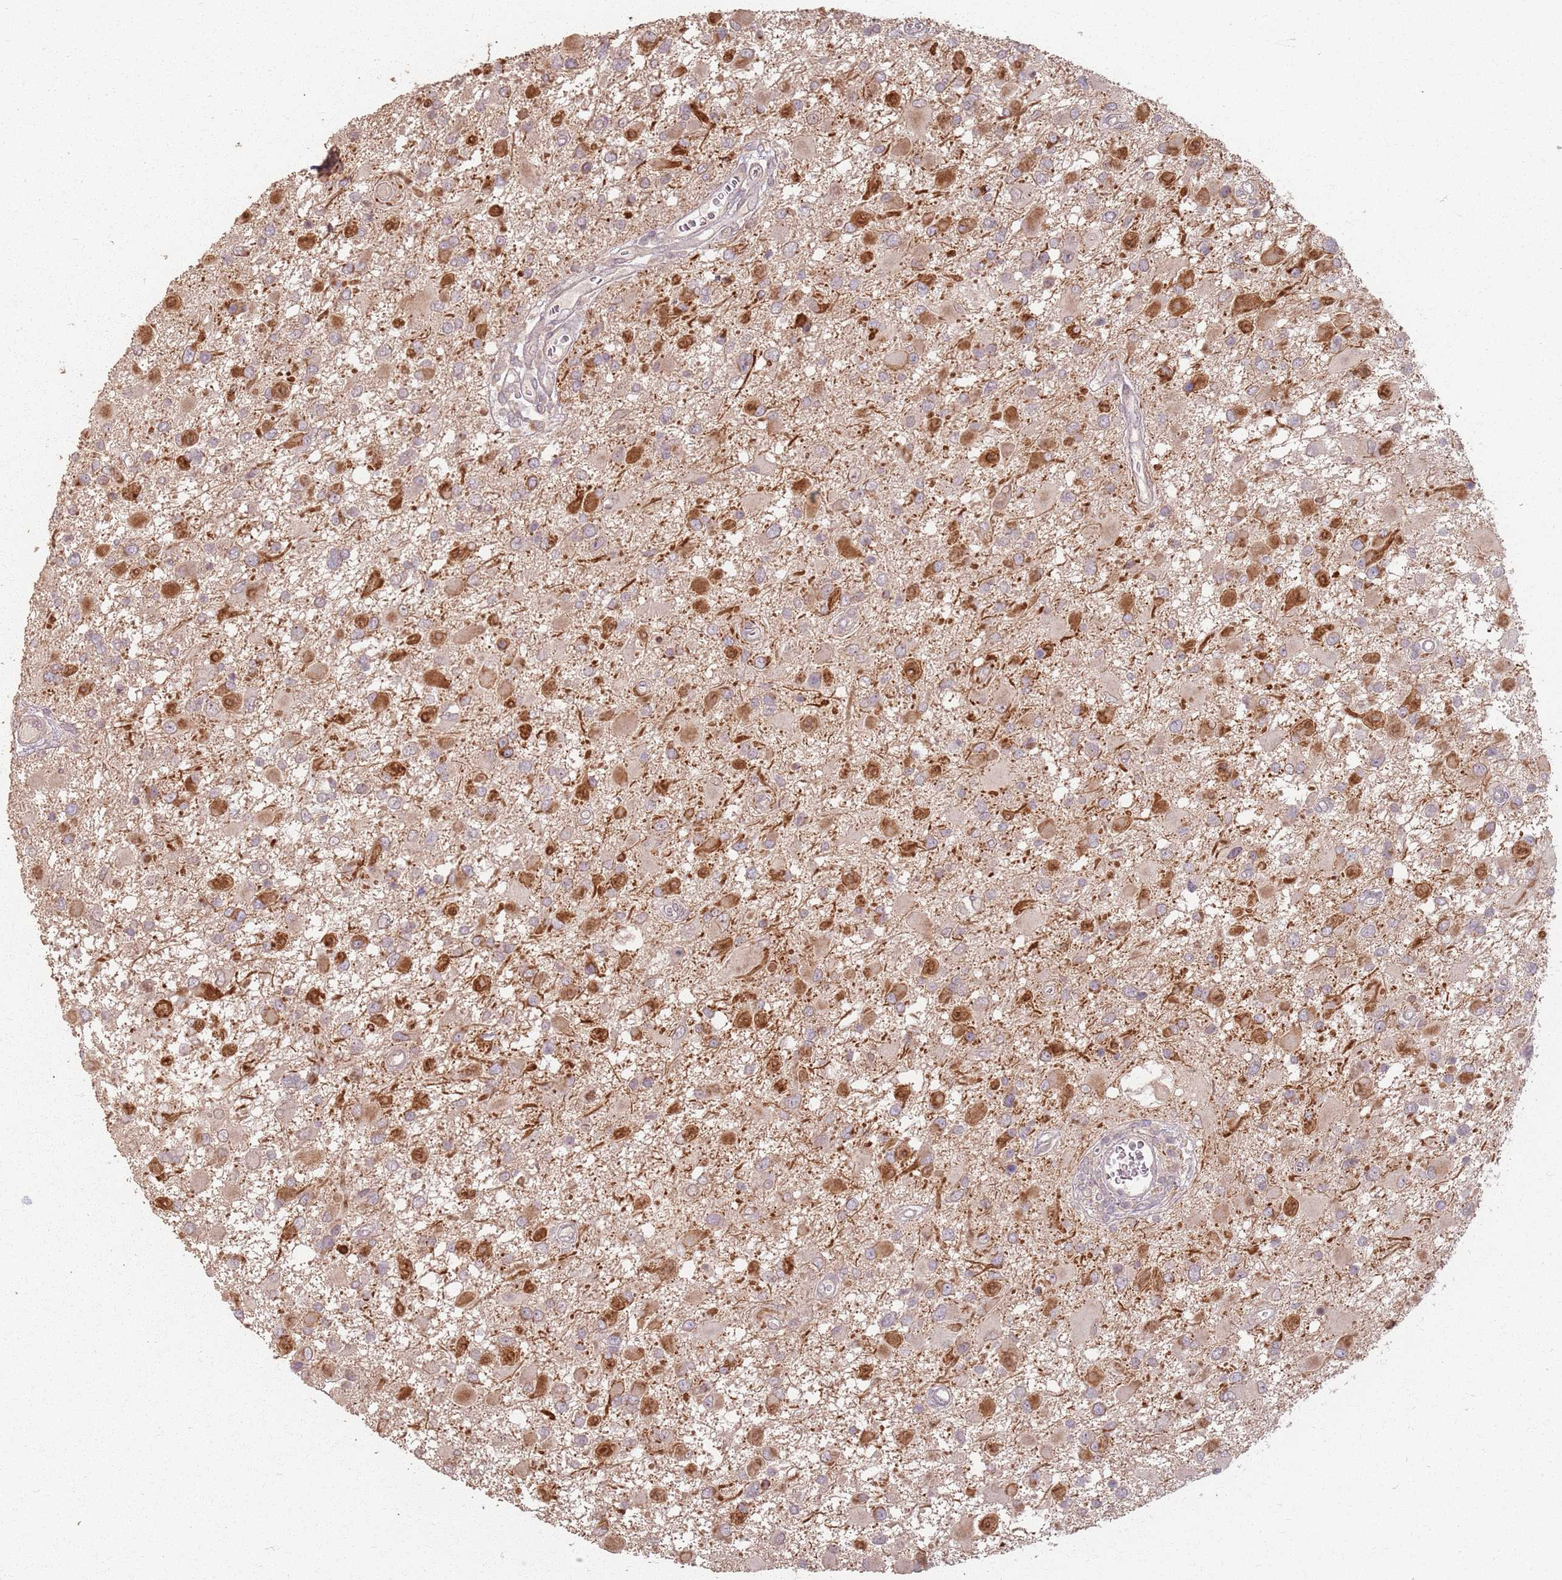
{"staining": {"intensity": "strong", "quantity": "25%-75%", "location": "cytoplasmic/membranous,nuclear"}, "tissue": "glioma", "cell_type": "Tumor cells", "image_type": "cancer", "snomed": [{"axis": "morphology", "description": "Glioma, malignant, High grade"}, {"axis": "topography", "description": "Brain"}], "caption": "Immunohistochemistry (DAB (3,3'-diaminobenzidine)) staining of glioma reveals strong cytoplasmic/membranous and nuclear protein staining in approximately 25%-75% of tumor cells.", "gene": "CCDC168", "patient": {"sex": "male", "age": 53}}